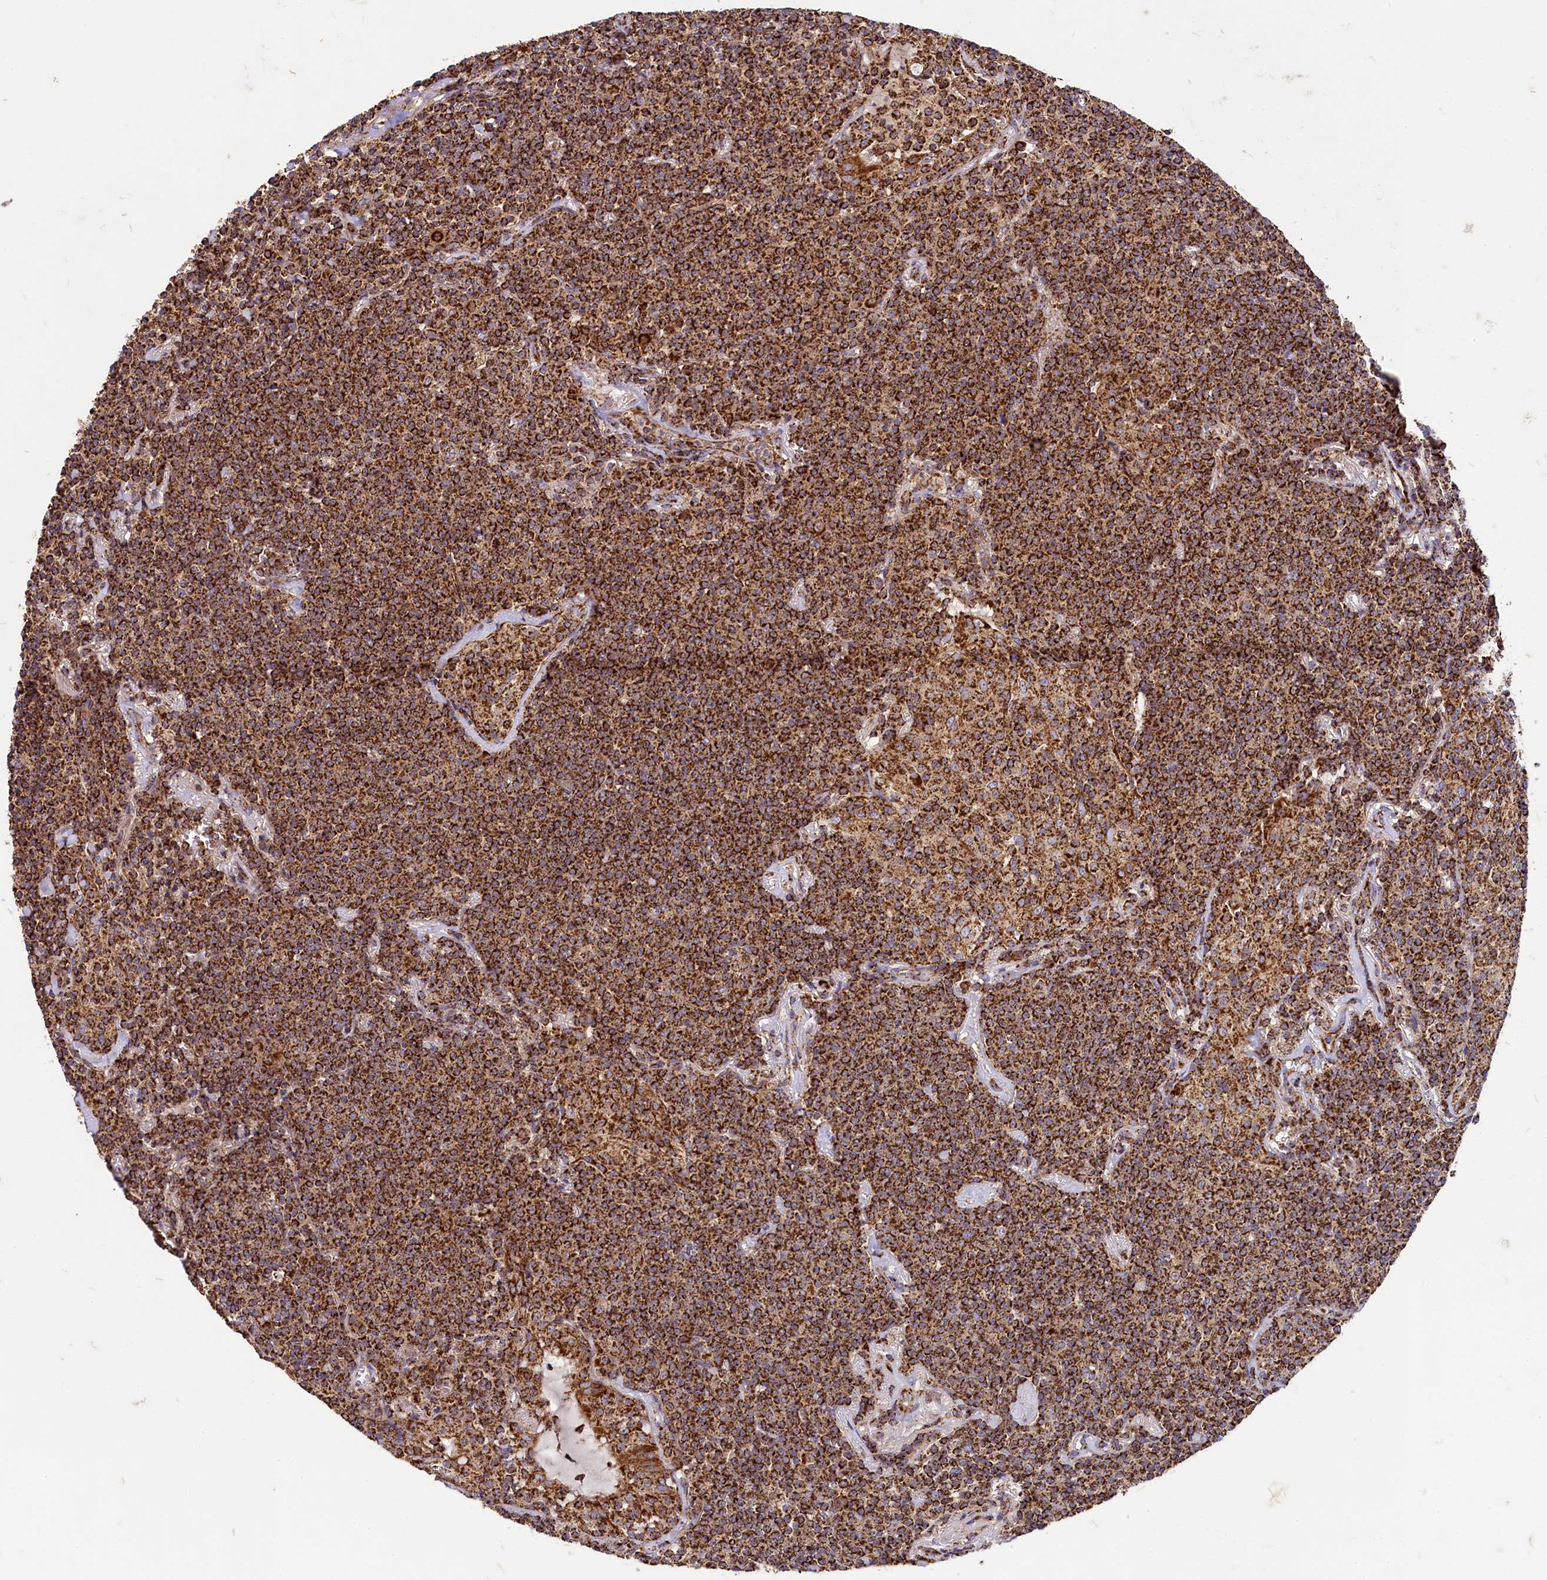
{"staining": {"intensity": "strong", "quantity": ">75%", "location": "cytoplasmic/membranous"}, "tissue": "lymphoma", "cell_type": "Tumor cells", "image_type": "cancer", "snomed": [{"axis": "morphology", "description": "Malignant lymphoma, non-Hodgkin's type, Low grade"}, {"axis": "topography", "description": "Lung"}], "caption": "A photomicrograph of human low-grade malignant lymphoma, non-Hodgkin's type stained for a protein displays strong cytoplasmic/membranous brown staining in tumor cells.", "gene": "CLYBL", "patient": {"sex": "female", "age": 71}}